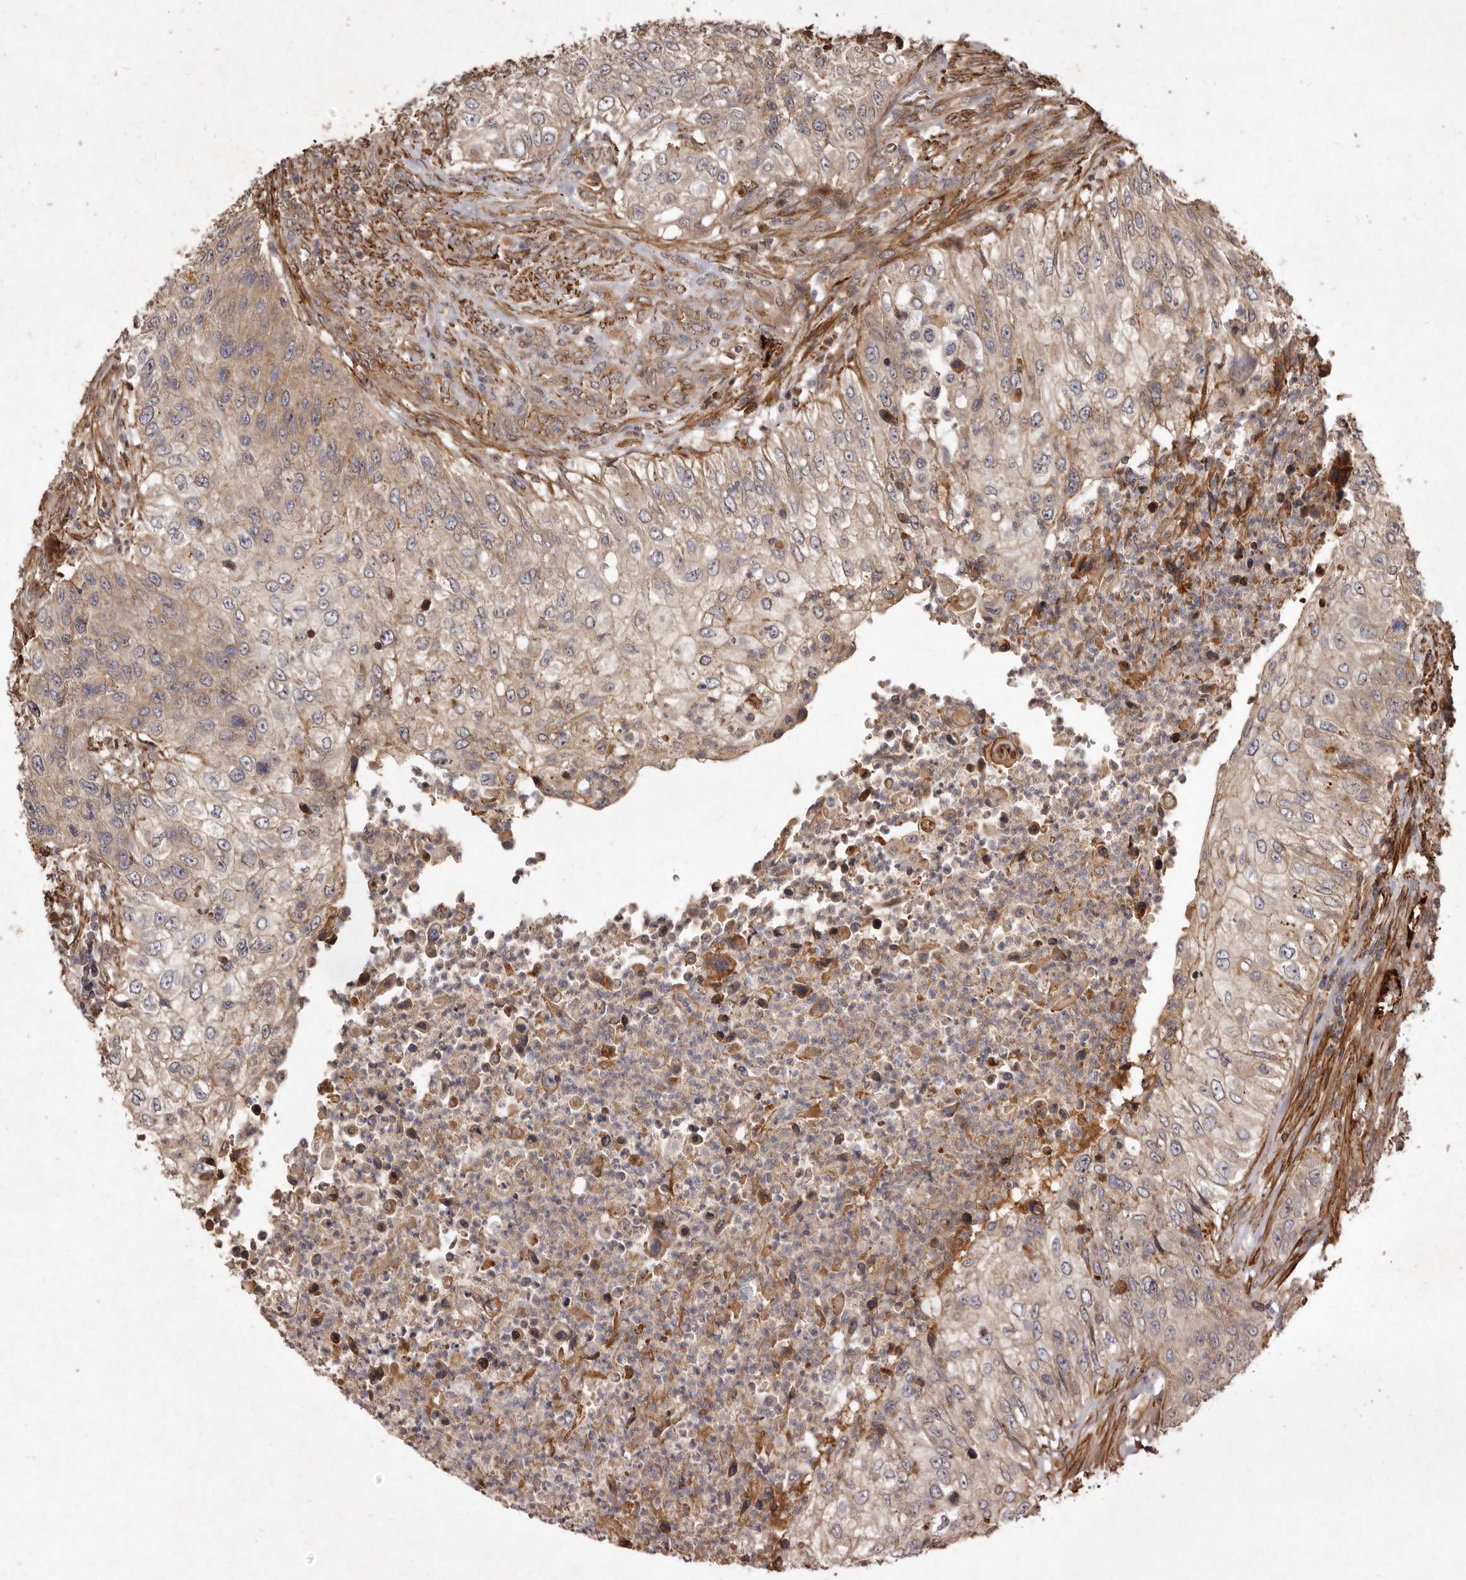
{"staining": {"intensity": "weak", "quantity": "25%-75%", "location": "cytoplasmic/membranous"}, "tissue": "urothelial cancer", "cell_type": "Tumor cells", "image_type": "cancer", "snomed": [{"axis": "morphology", "description": "Urothelial carcinoma, High grade"}, {"axis": "topography", "description": "Urinary bladder"}], "caption": "Human urothelial cancer stained for a protein (brown) displays weak cytoplasmic/membranous positive expression in approximately 25%-75% of tumor cells.", "gene": "SEMA3A", "patient": {"sex": "female", "age": 60}}